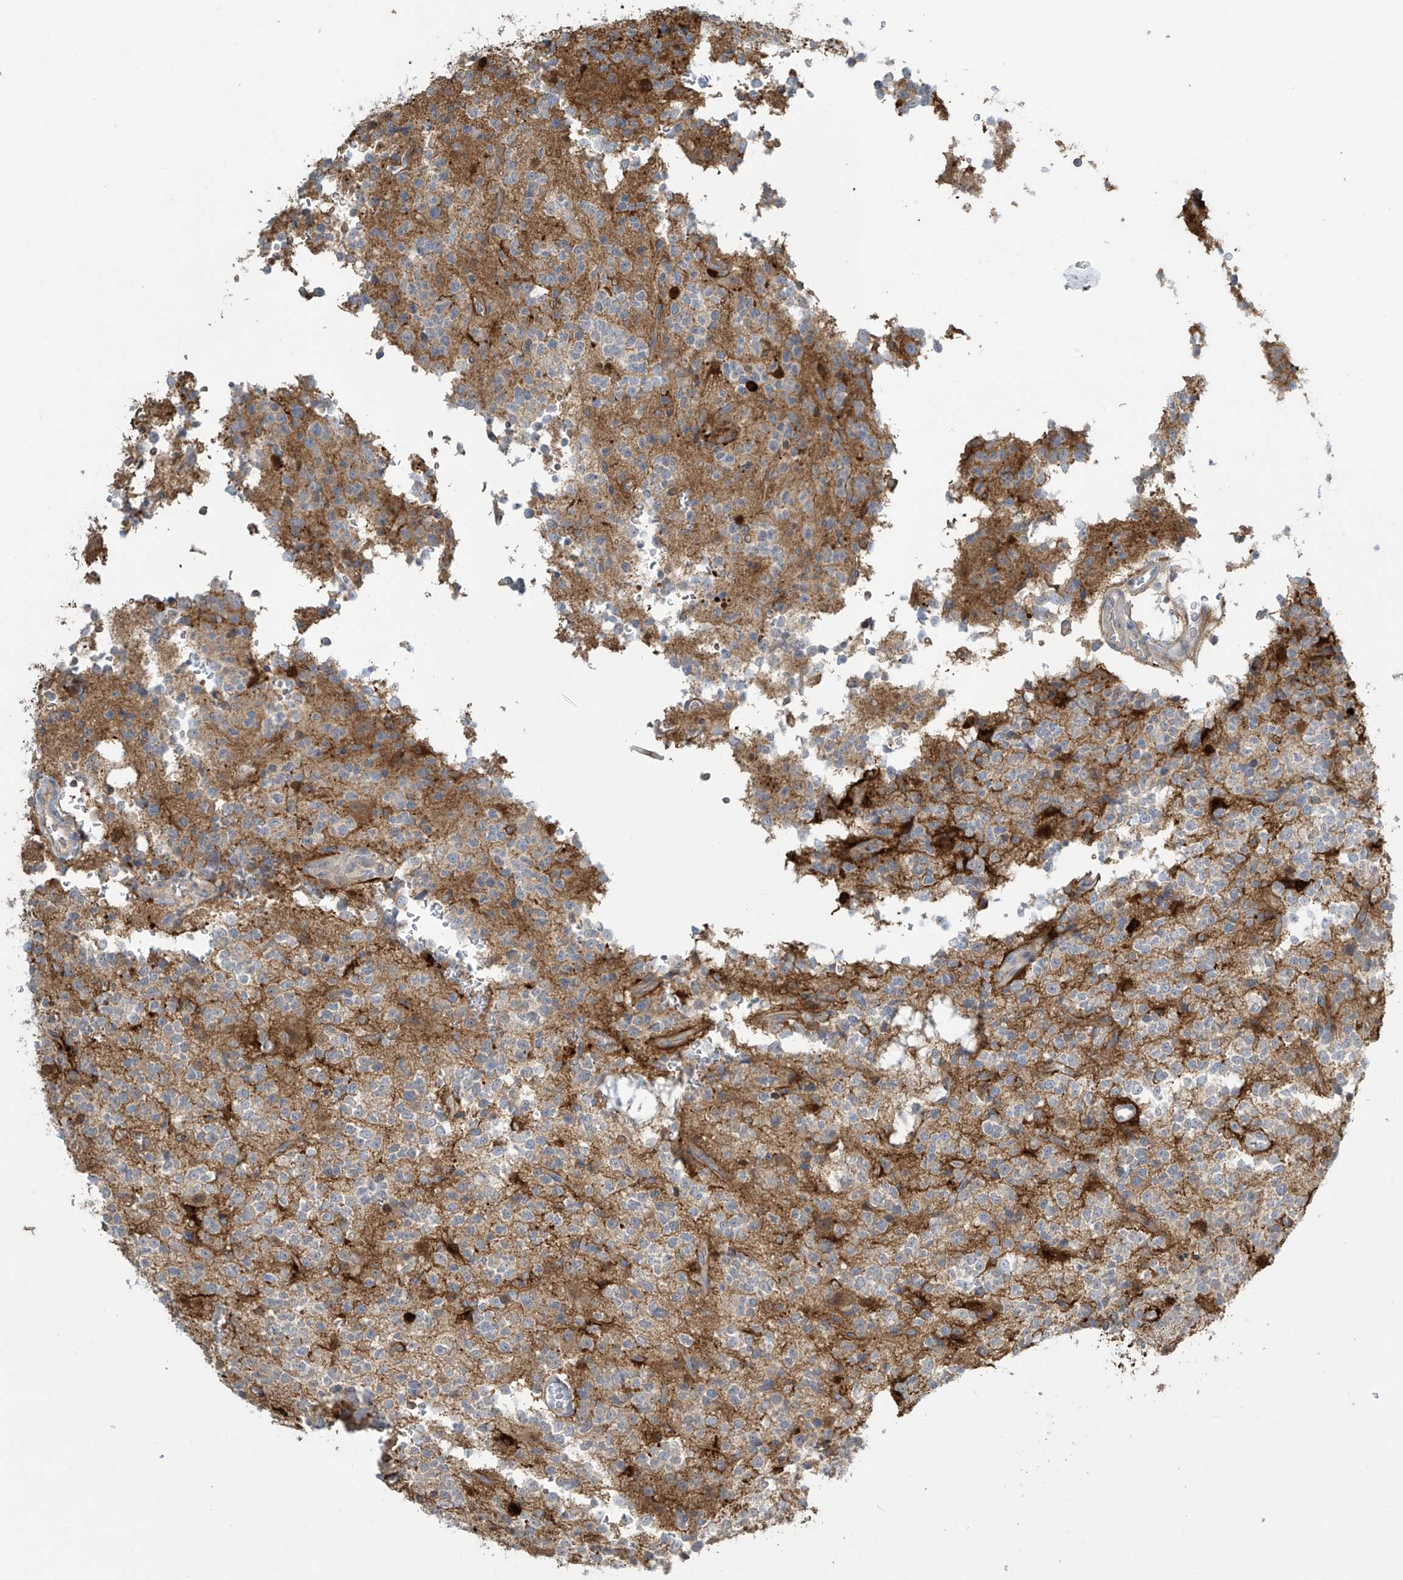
{"staining": {"intensity": "negative", "quantity": "none", "location": "none"}, "tissue": "glioma", "cell_type": "Tumor cells", "image_type": "cancer", "snomed": [{"axis": "morphology", "description": "Glioma, malignant, High grade"}, {"axis": "topography", "description": "Brain"}], "caption": "Immunohistochemical staining of human glioma exhibits no significant positivity in tumor cells.", "gene": "TAGAP", "patient": {"sex": "female", "age": 62}}